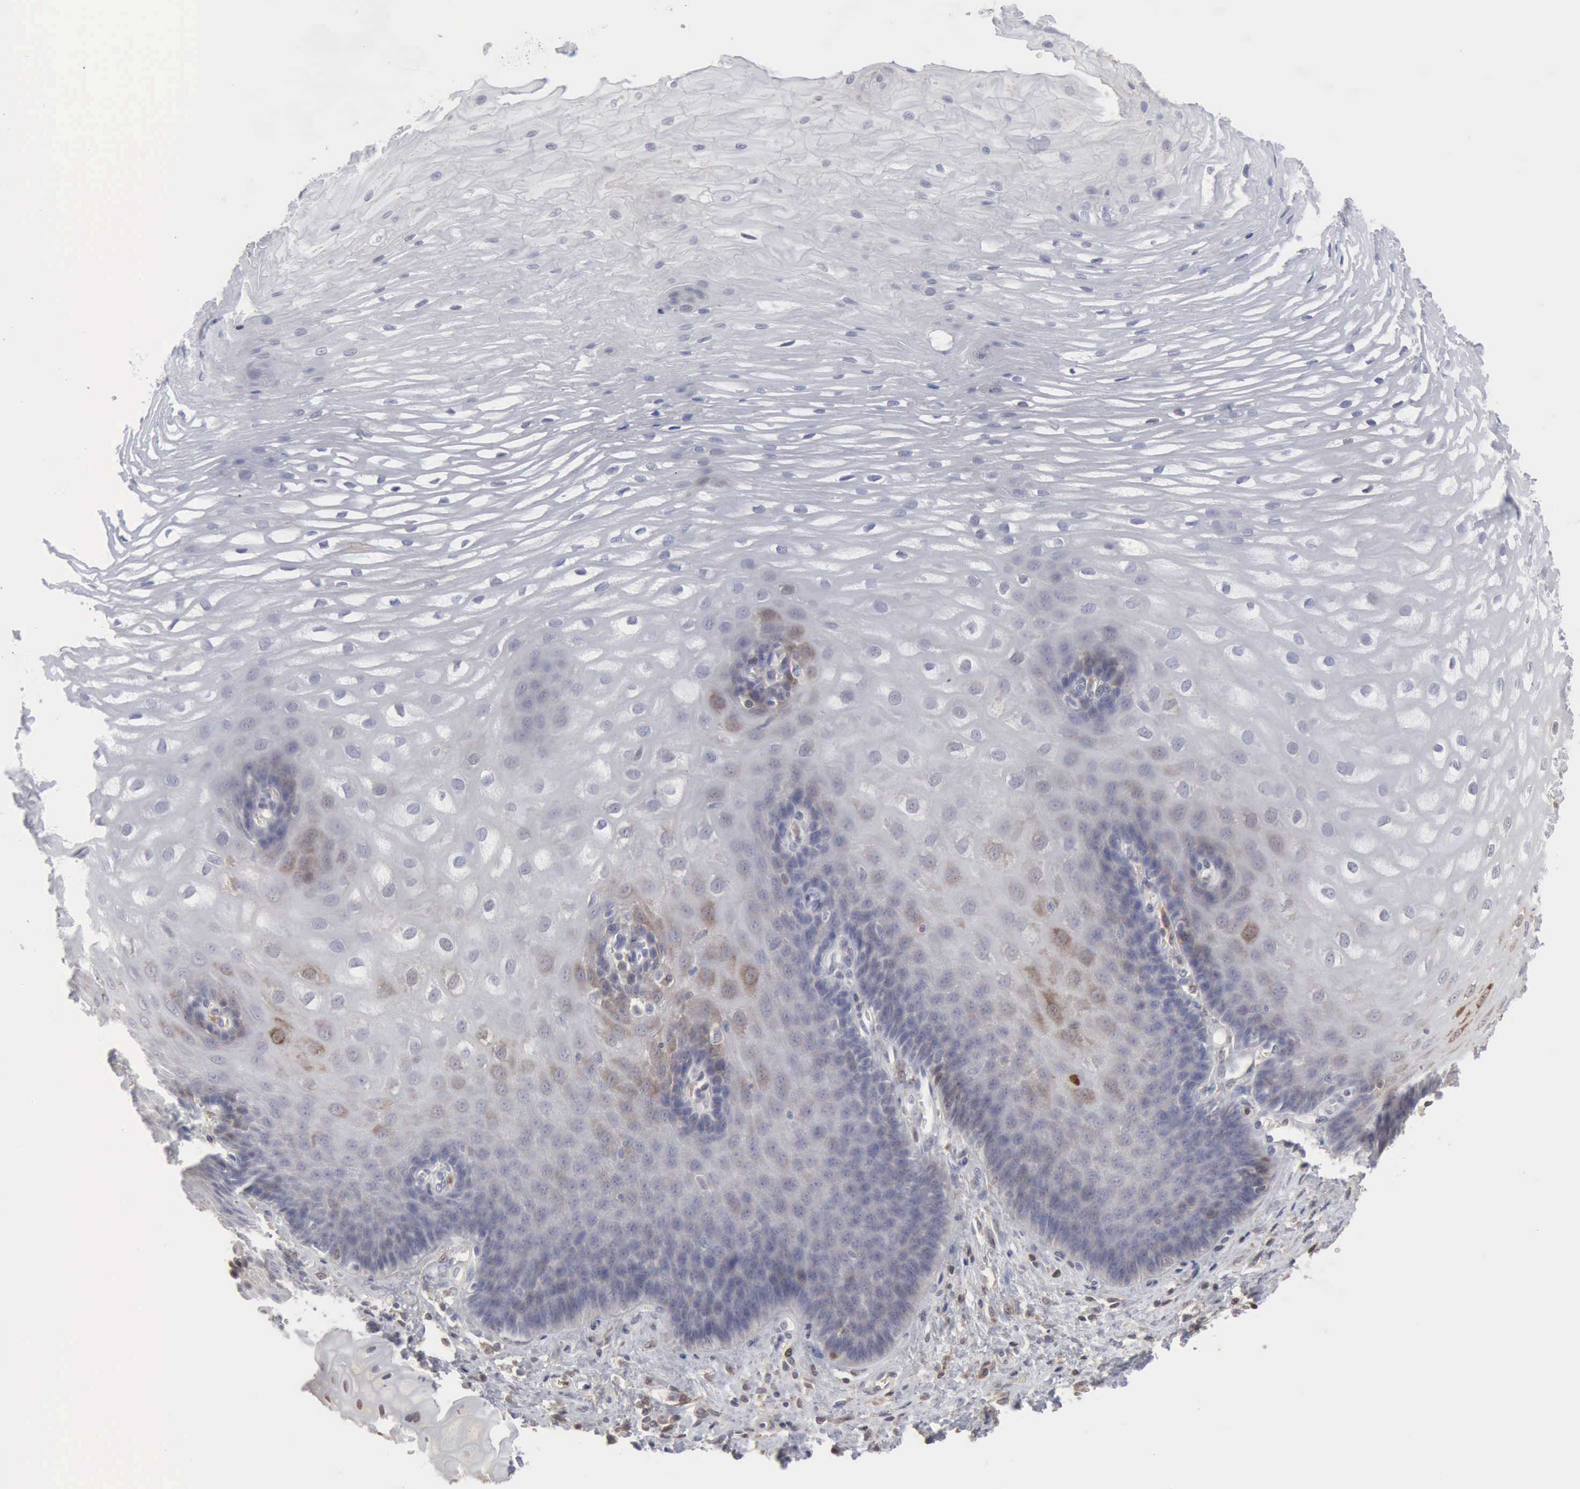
{"staining": {"intensity": "negative", "quantity": "none", "location": "none"}, "tissue": "esophagus", "cell_type": "Squamous epithelial cells", "image_type": "normal", "snomed": [{"axis": "morphology", "description": "Normal tissue, NOS"}, {"axis": "morphology", "description": "Adenocarcinoma, NOS"}, {"axis": "topography", "description": "Esophagus"}, {"axis": "topography", "description": "Stomach"}], "caption": "Micrograph shows no protein staining in squamous epithelial cells of unremarkable esophagus. (Stains: DAB IHC with hematoxylin counter stain, Microscopy: brightfield microscopy at high magnification).", "gene": "STAT1", "patient": {"sex": "male", "age": 62}}